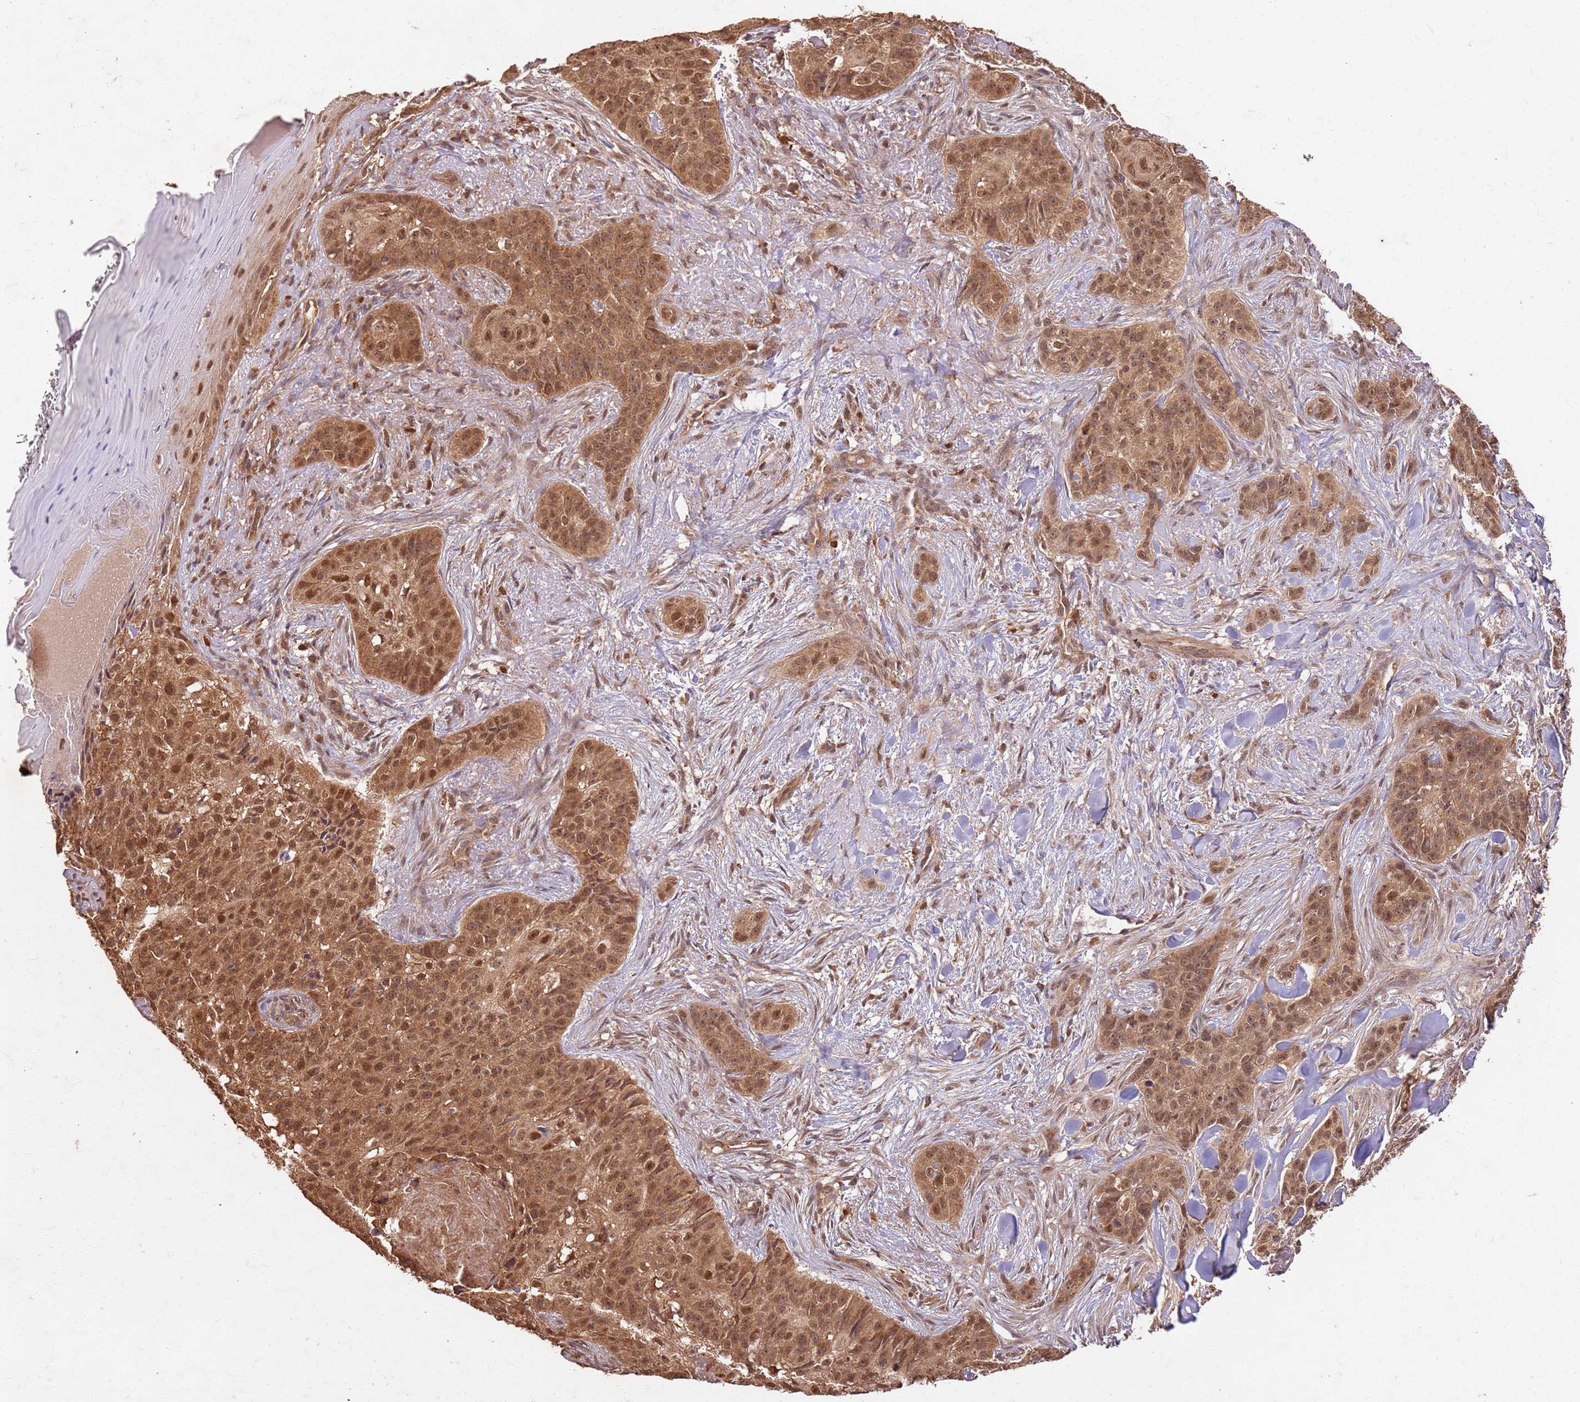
{"staining": {"intensity": "moderate", "quantity": ">75%", "location": "cytoplasmic/membranous,nuclear"}, "tissue": "skin cancer", "cell_type": "Tumor cells", "image_type": "cancer", "snomed": [{"axis": "morphology", "description": "Basal cell carcinoma"}, {"axis": "topography", "description": "Skin"}], "caption": "An image of human basal cell carcinoma (skin) stained for a protein reveals moderate cytoplasmic/membranous and nuclear brown staining in tumor cells. The staining was performed using DAB, with brown indicating positive protein expression. Nuclei are stained blue with hematoxylin.", "gene": "UBE3A", "patient": {"sex": "female", "age": 92}}